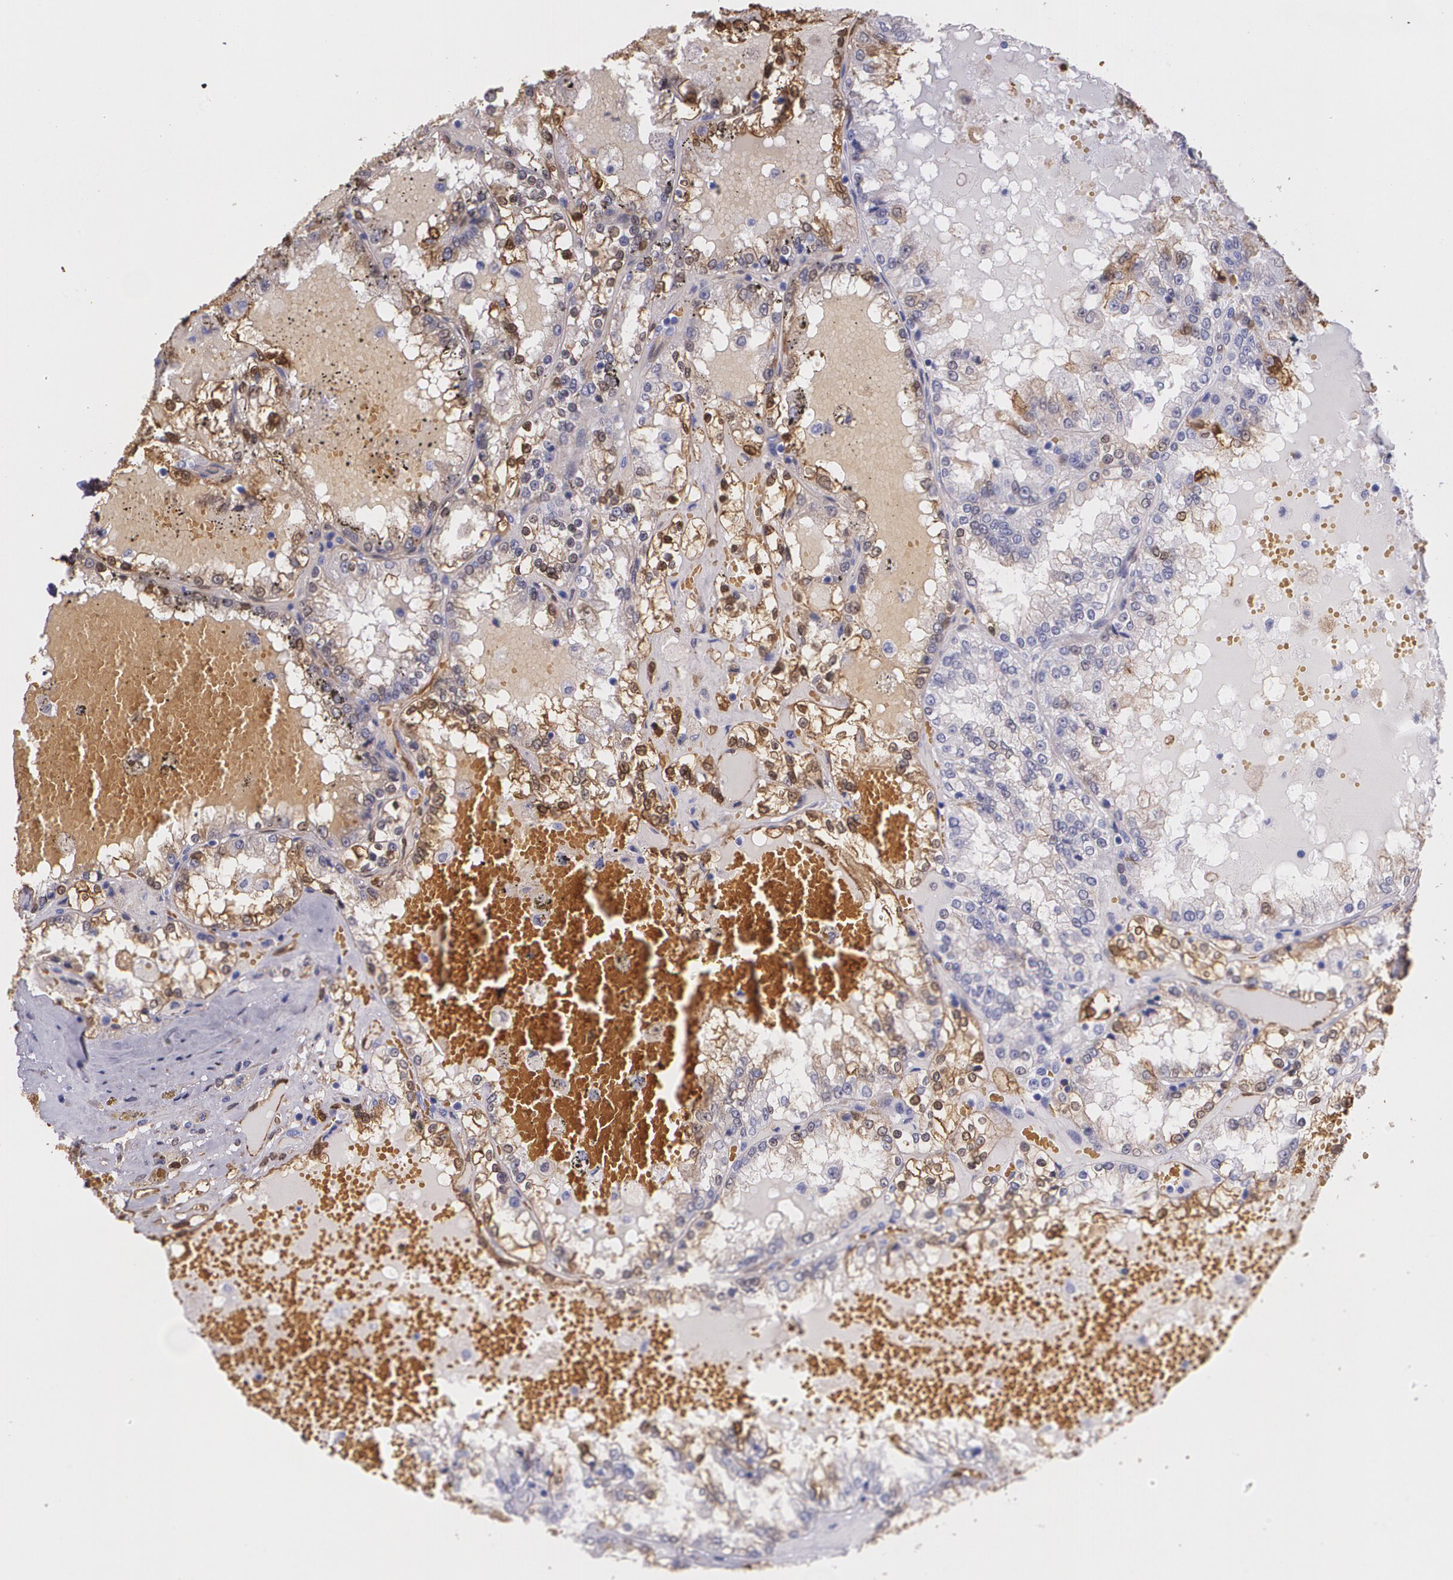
{"staining": {"intensity": "negative", "quantity": "none", "location": "none"}, "tissue": "renal cancer", "cell_type": "Tumor cells", "image_type": "cancer", "snomed": [{"axis": "morphology", "description": "Adenocarcinoma, NOS"}, {"axis": "topography", "description": "Kidney"}], "caption": "DAB (3,3'-diaminobenzidine) immunohistochemical staining of human renal adenocarcinoma shows no significant positivity in tumor cells. (Immunohistochemistry (ihc), brightfield microscopy, high magnification).", "gene": "MMP2", "patient": {"sex": "female", "age": 56}}